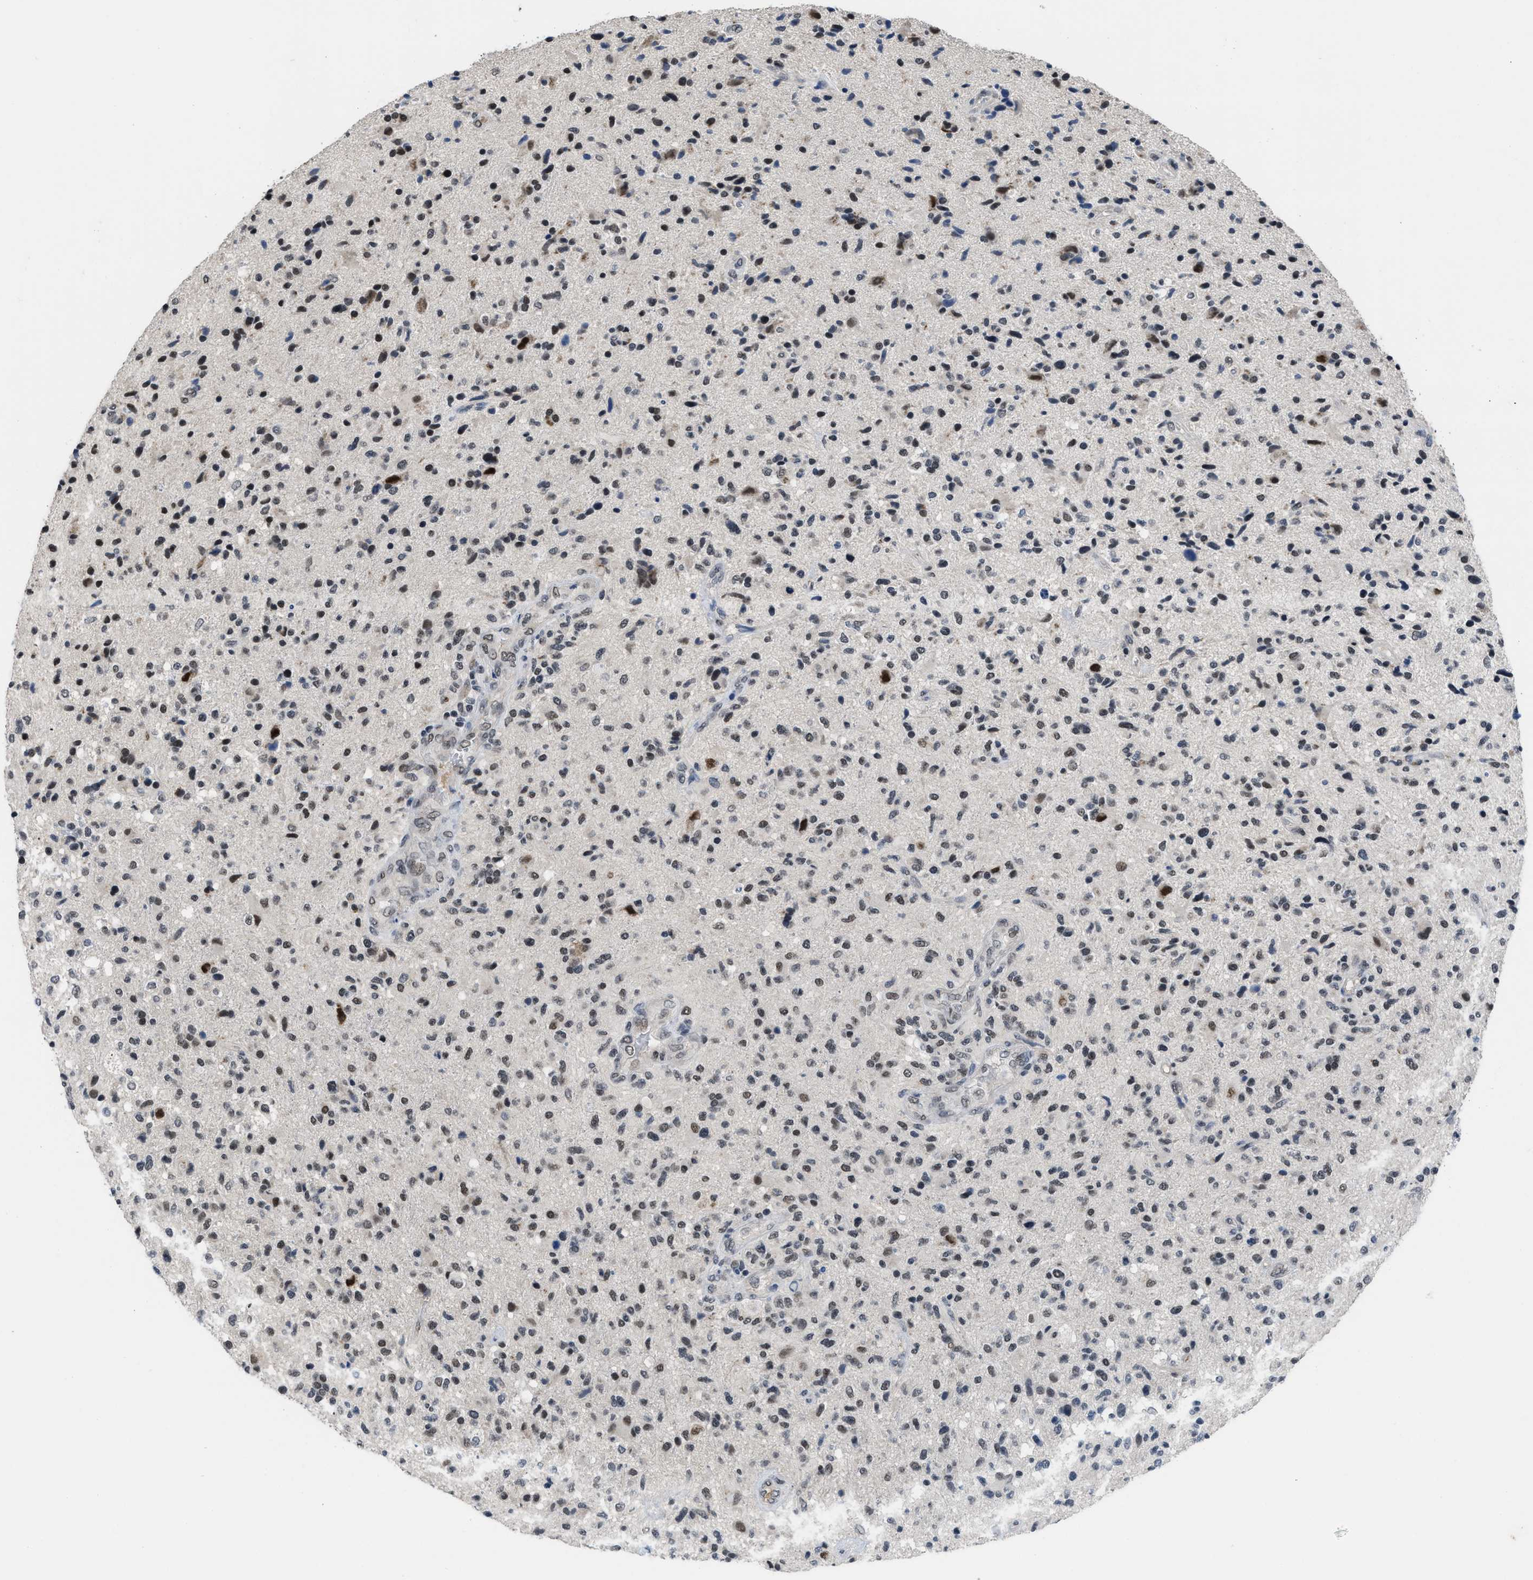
{"staining": {"intensity": "moderate", "quantity": ">75%", "location": "nuclear"}, "tissue": "glioma", "cell_type": "Tumor cells", "image_type": "cancer", "snomed": [{"axis": "morphology", "description": "Glioma, malignant, High grade"}, {"axis": "topography", "description": "Brain"}], "caption": "Brown immunohistochemical staining in human glioma demonstrates moderate nuclear staining in approximately >75% of tumor cells. The staining was performed using DAB (3,3'-diaminobenzidine) to visualize the protein expression in brown, while the nuclei were stained in blue with hematoxylin (Magnification: 20x).", "gene": "TERF2IP", "patient": {"sex": "male", "age": 72}}